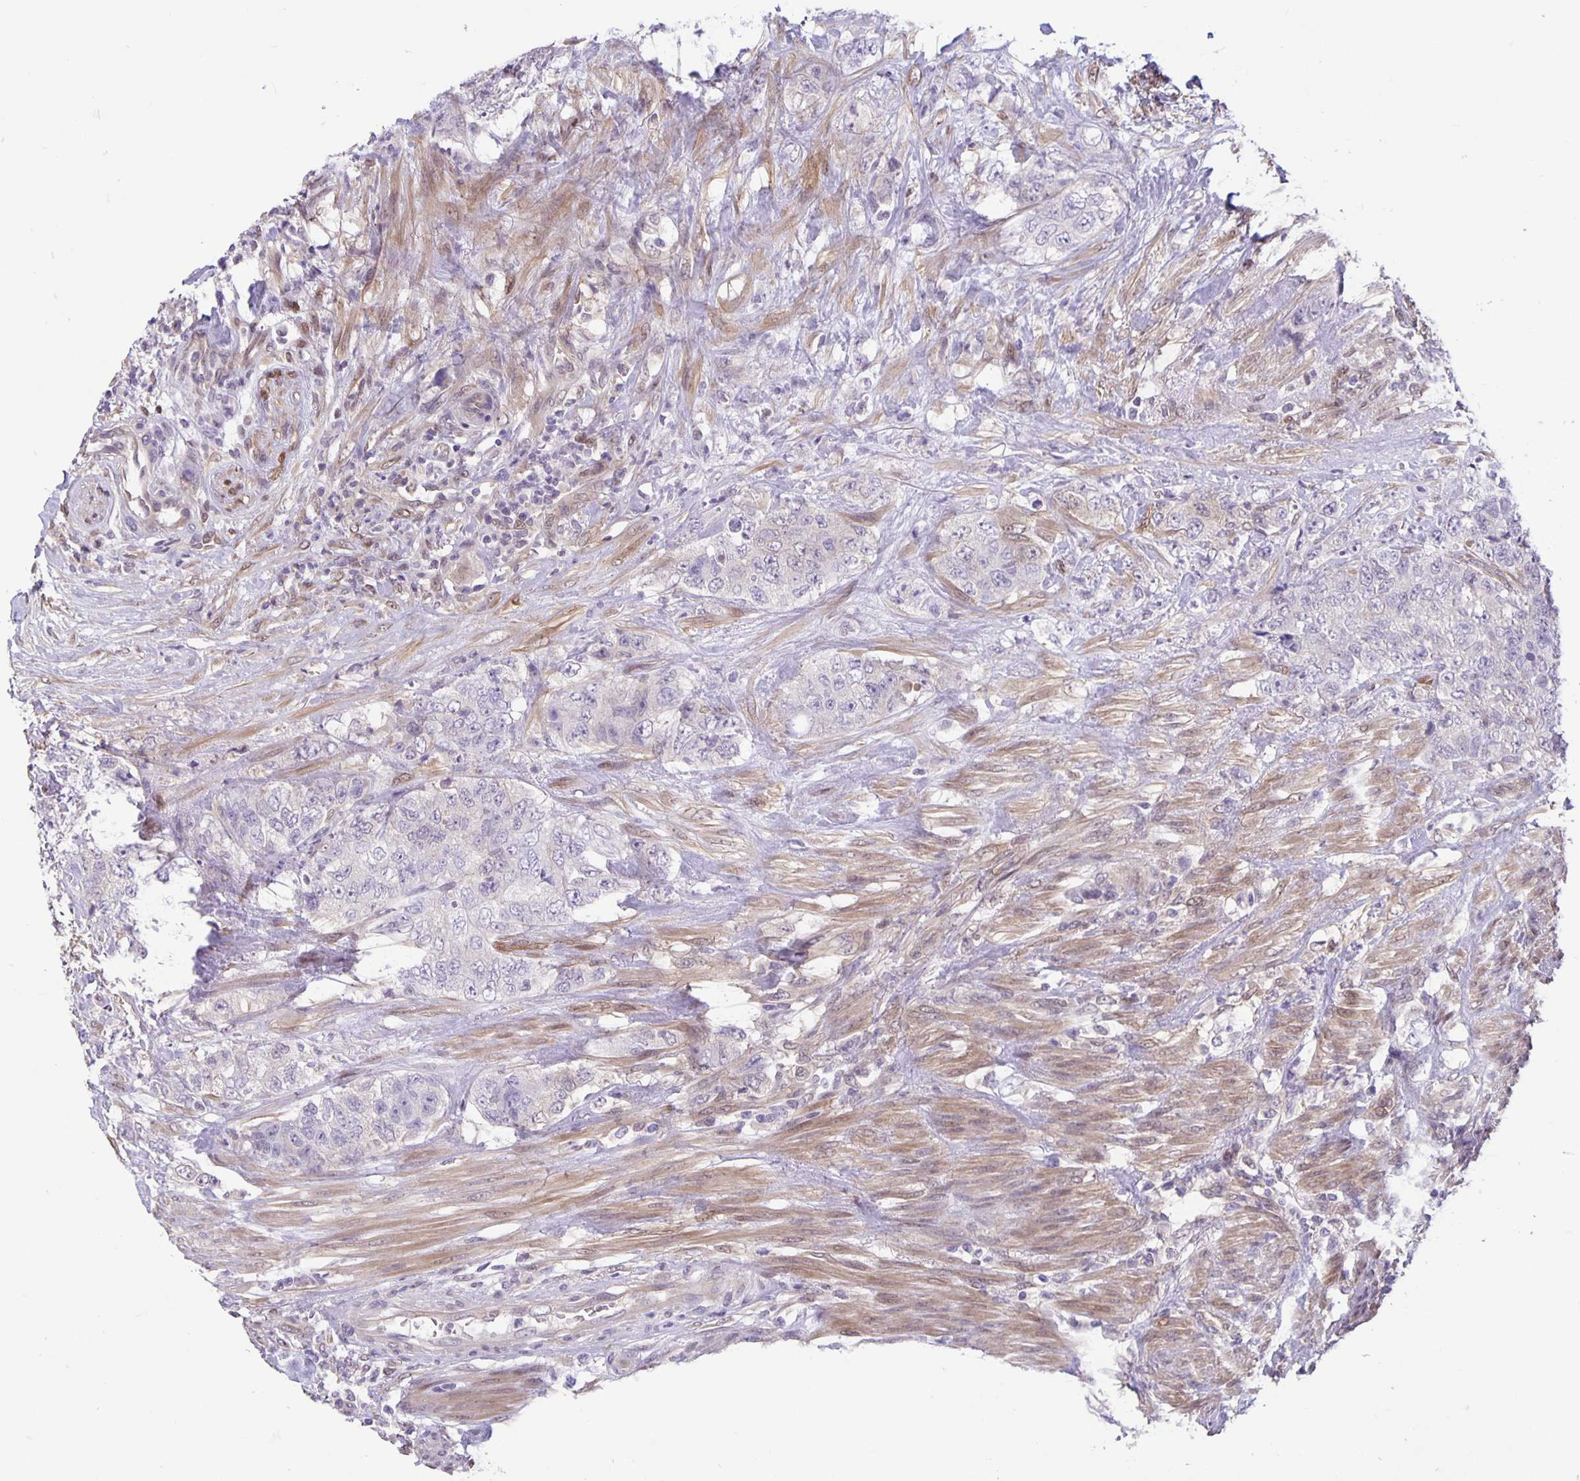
{"staining": {"intensity": "negative", "quantity": "none", "location": "none"}, "tissue": "urothelial cancer", "cell_type": "Tumor cells", "image_type": "cancer", "snomed": [{"axis": "morphology", "description": "Urothelial carcinoma, High grade"}, {"axis": "topography", "description": "Urinary bladder"}], "caption": "Micrograph shows no significant protein positivity in tumor cells of urothelial cancer.", "gene": "TAX1BP3", "patient": {"sex": "female", "age": 78}}